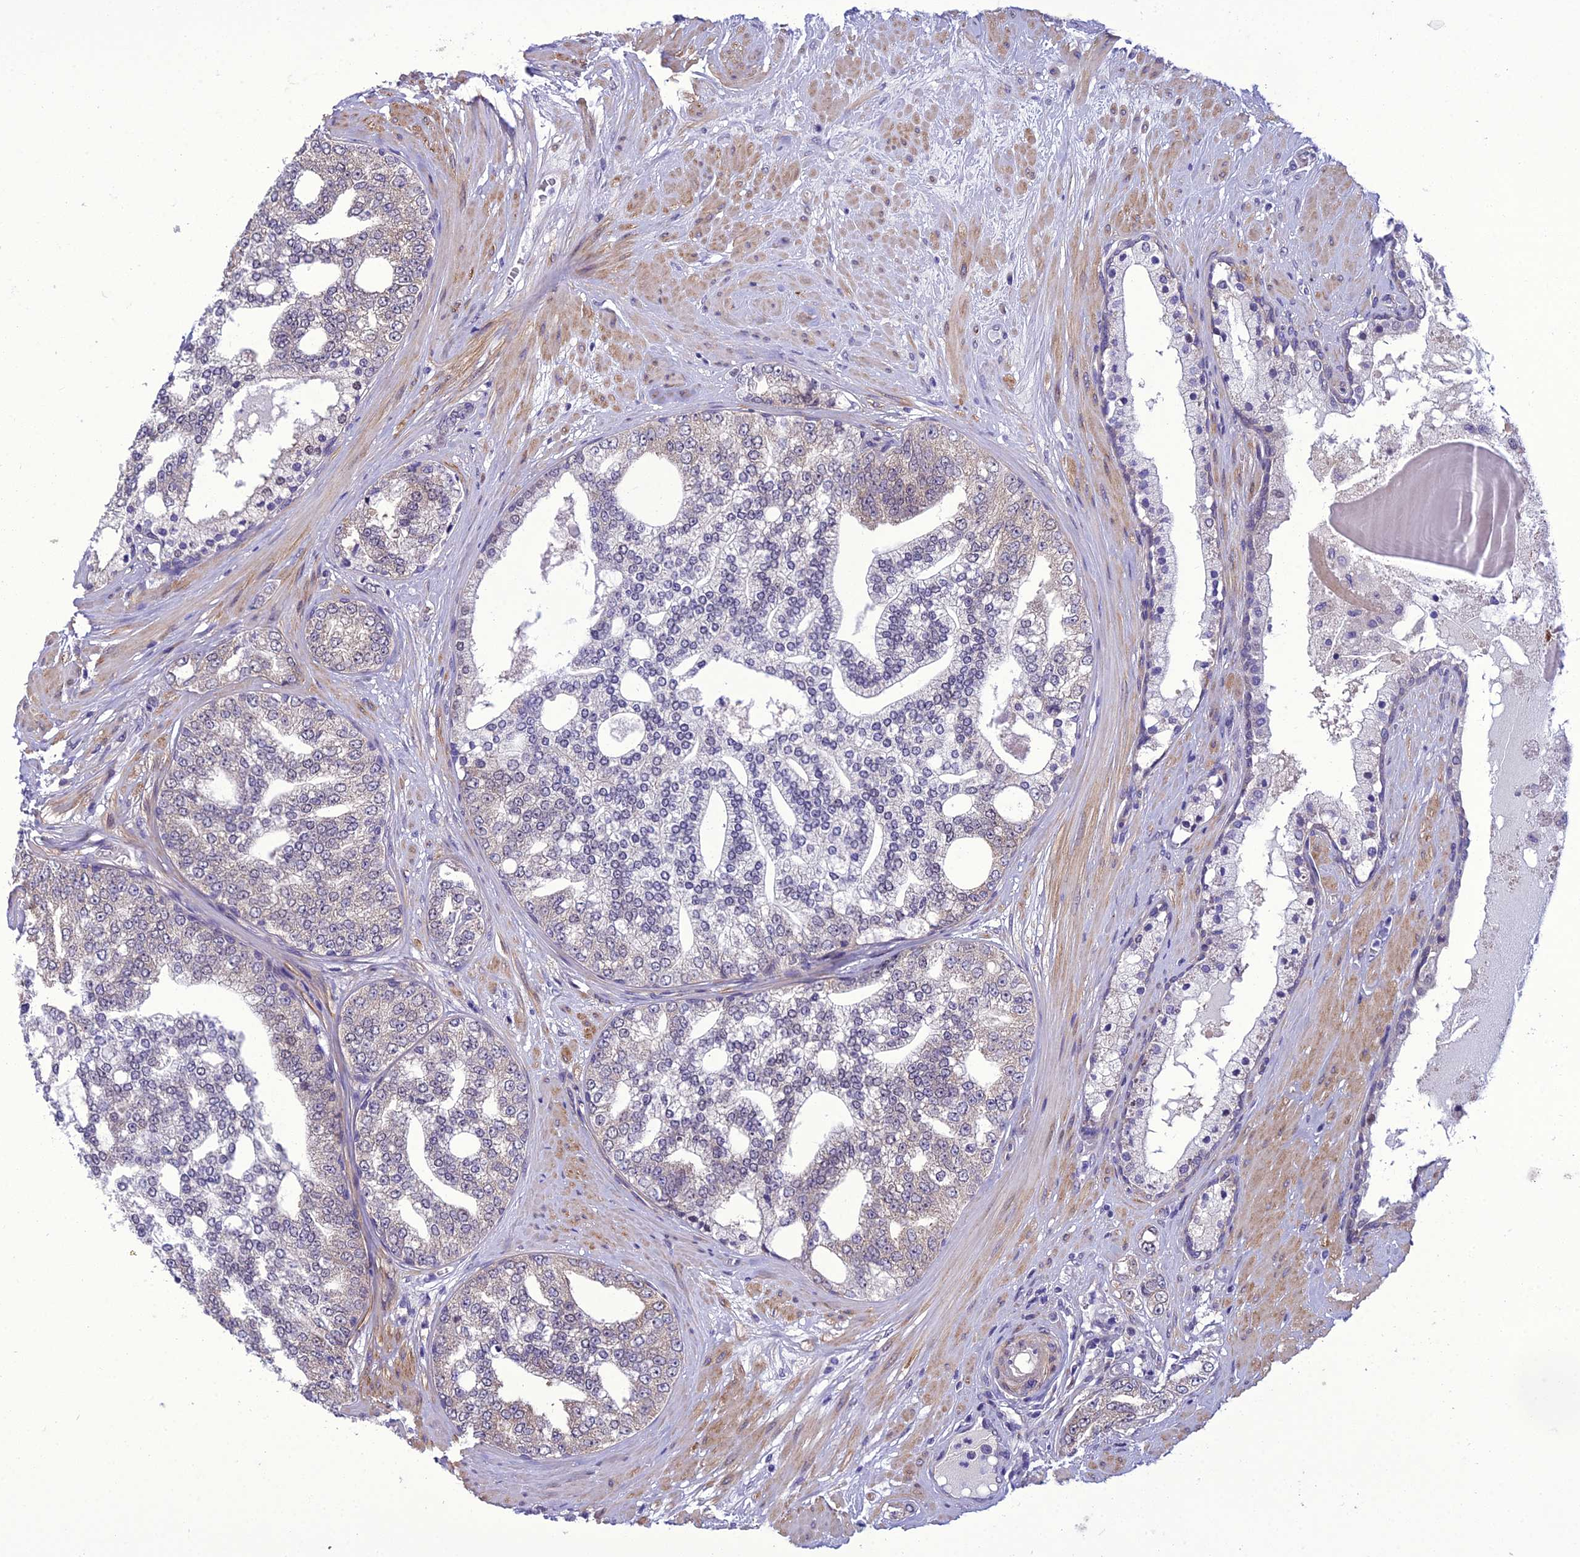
{"staining": {"intensity": "negative", "quantity": "none", "location": "none"}, "tissue": "prostate cancer", "cell_type": "Tumor cells", "image_type": "cancer", "snomed": [{"axis": "morphology", "description": "Adenocarcinoma, High grade"}, {"axis": "topography", "description": "Prostate"}], "caption": "Immunohistochemistry (IHC) micrograph of human prostate high-grade adenocarcinoma stained for a protein (brown), which exhibits no expression in tumor cells.", "gene": "GAB4", "patient": {"sex": "male", "age": 64}}